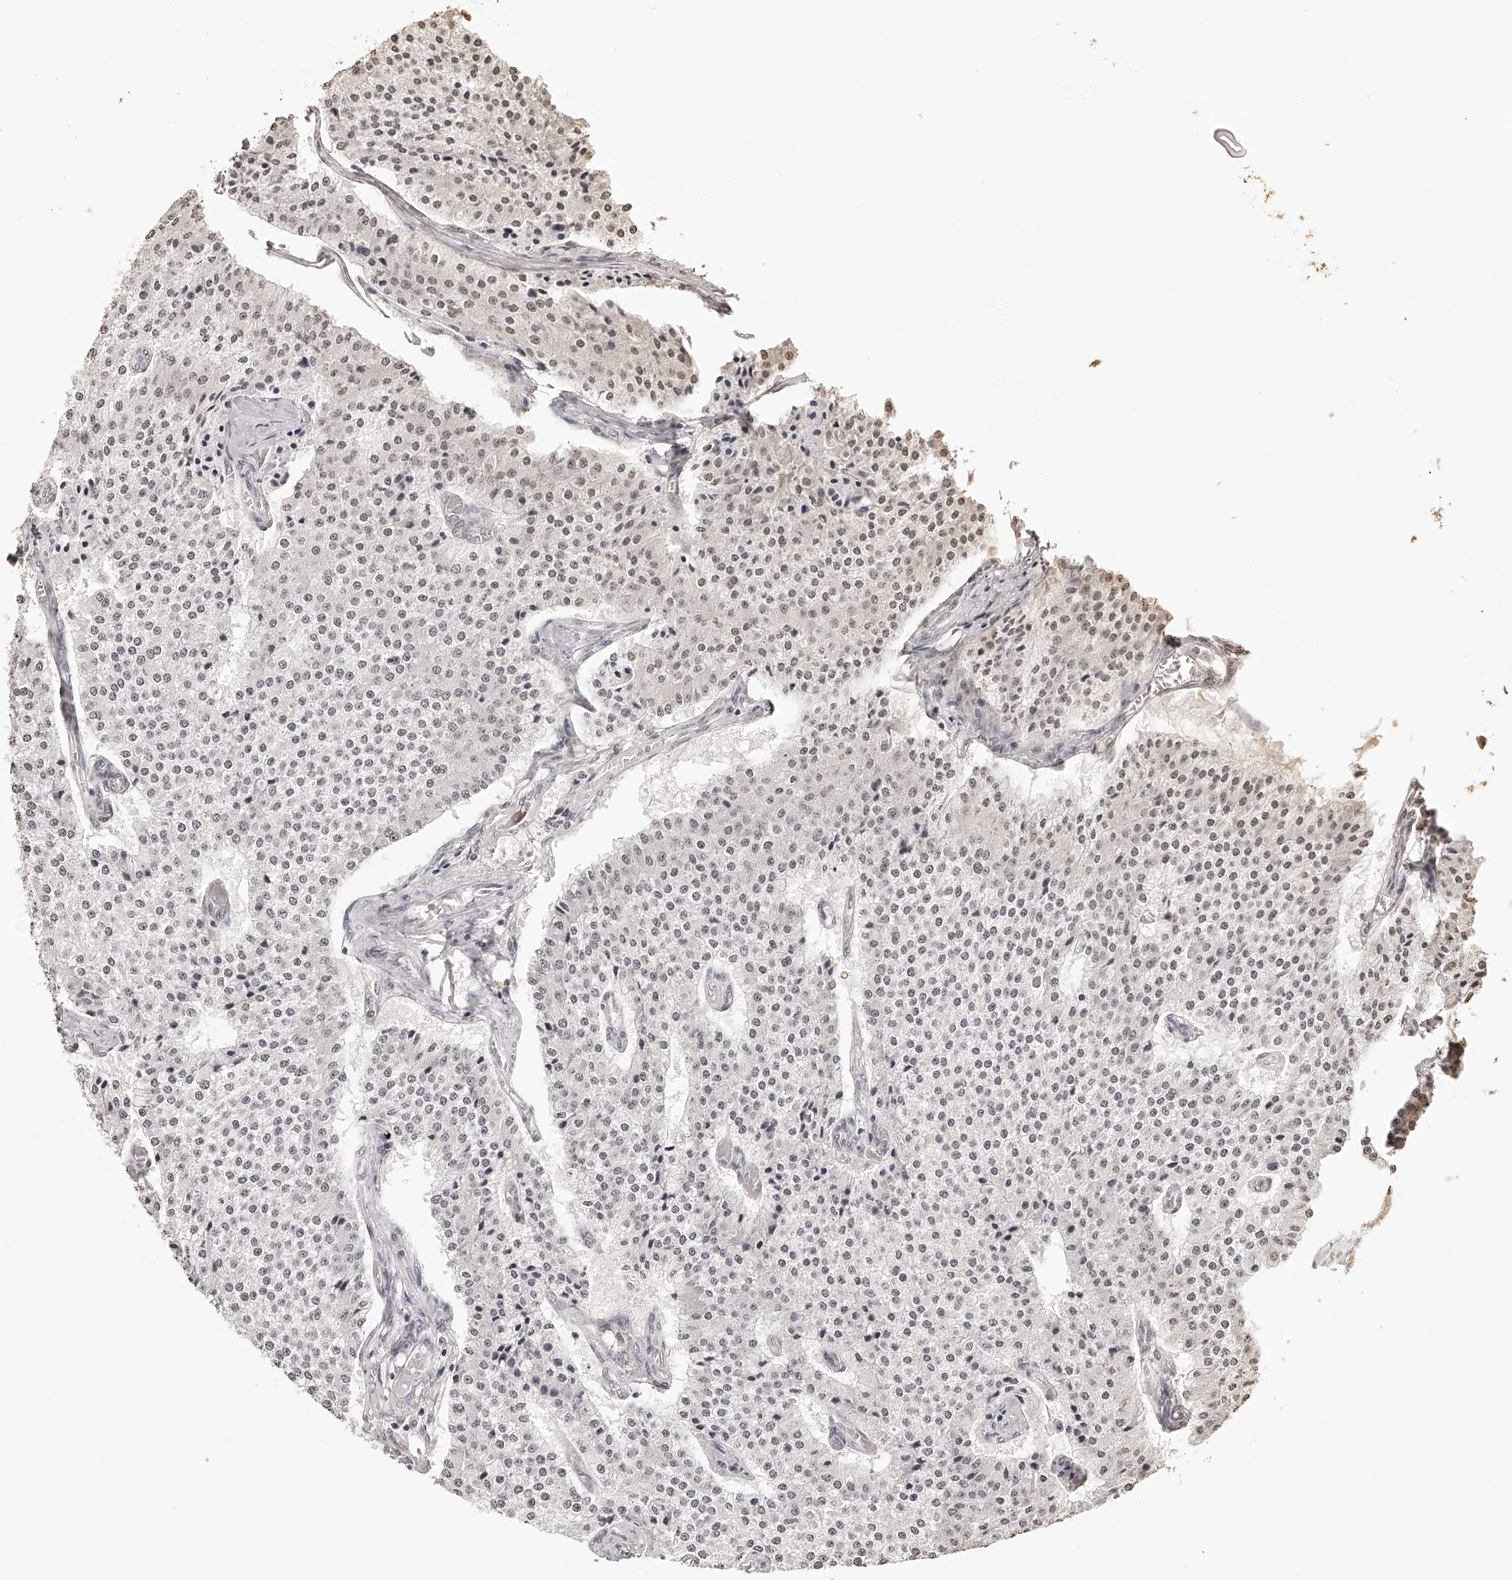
{"staining": {"intensity": "weak", "quantity": ">75%", "location": "nuclear"}, "tissue": "carcinoid", "cell_type": "Tumor cells", "image_type": "cancer", "snomed": [{"axis": "morphology", "description": "Carcinoid, malignant, NOS"}, {"axis": "topography", "description": "Colon"}], "caption": "This micrograph reveals immunohistochemistry (IHC) staining of carcinoid, with low weak nuclear expression in approximately >75% of tumor cells.", "gene": "ZNF503", "patient": {"sex": "female", "age": 52}}